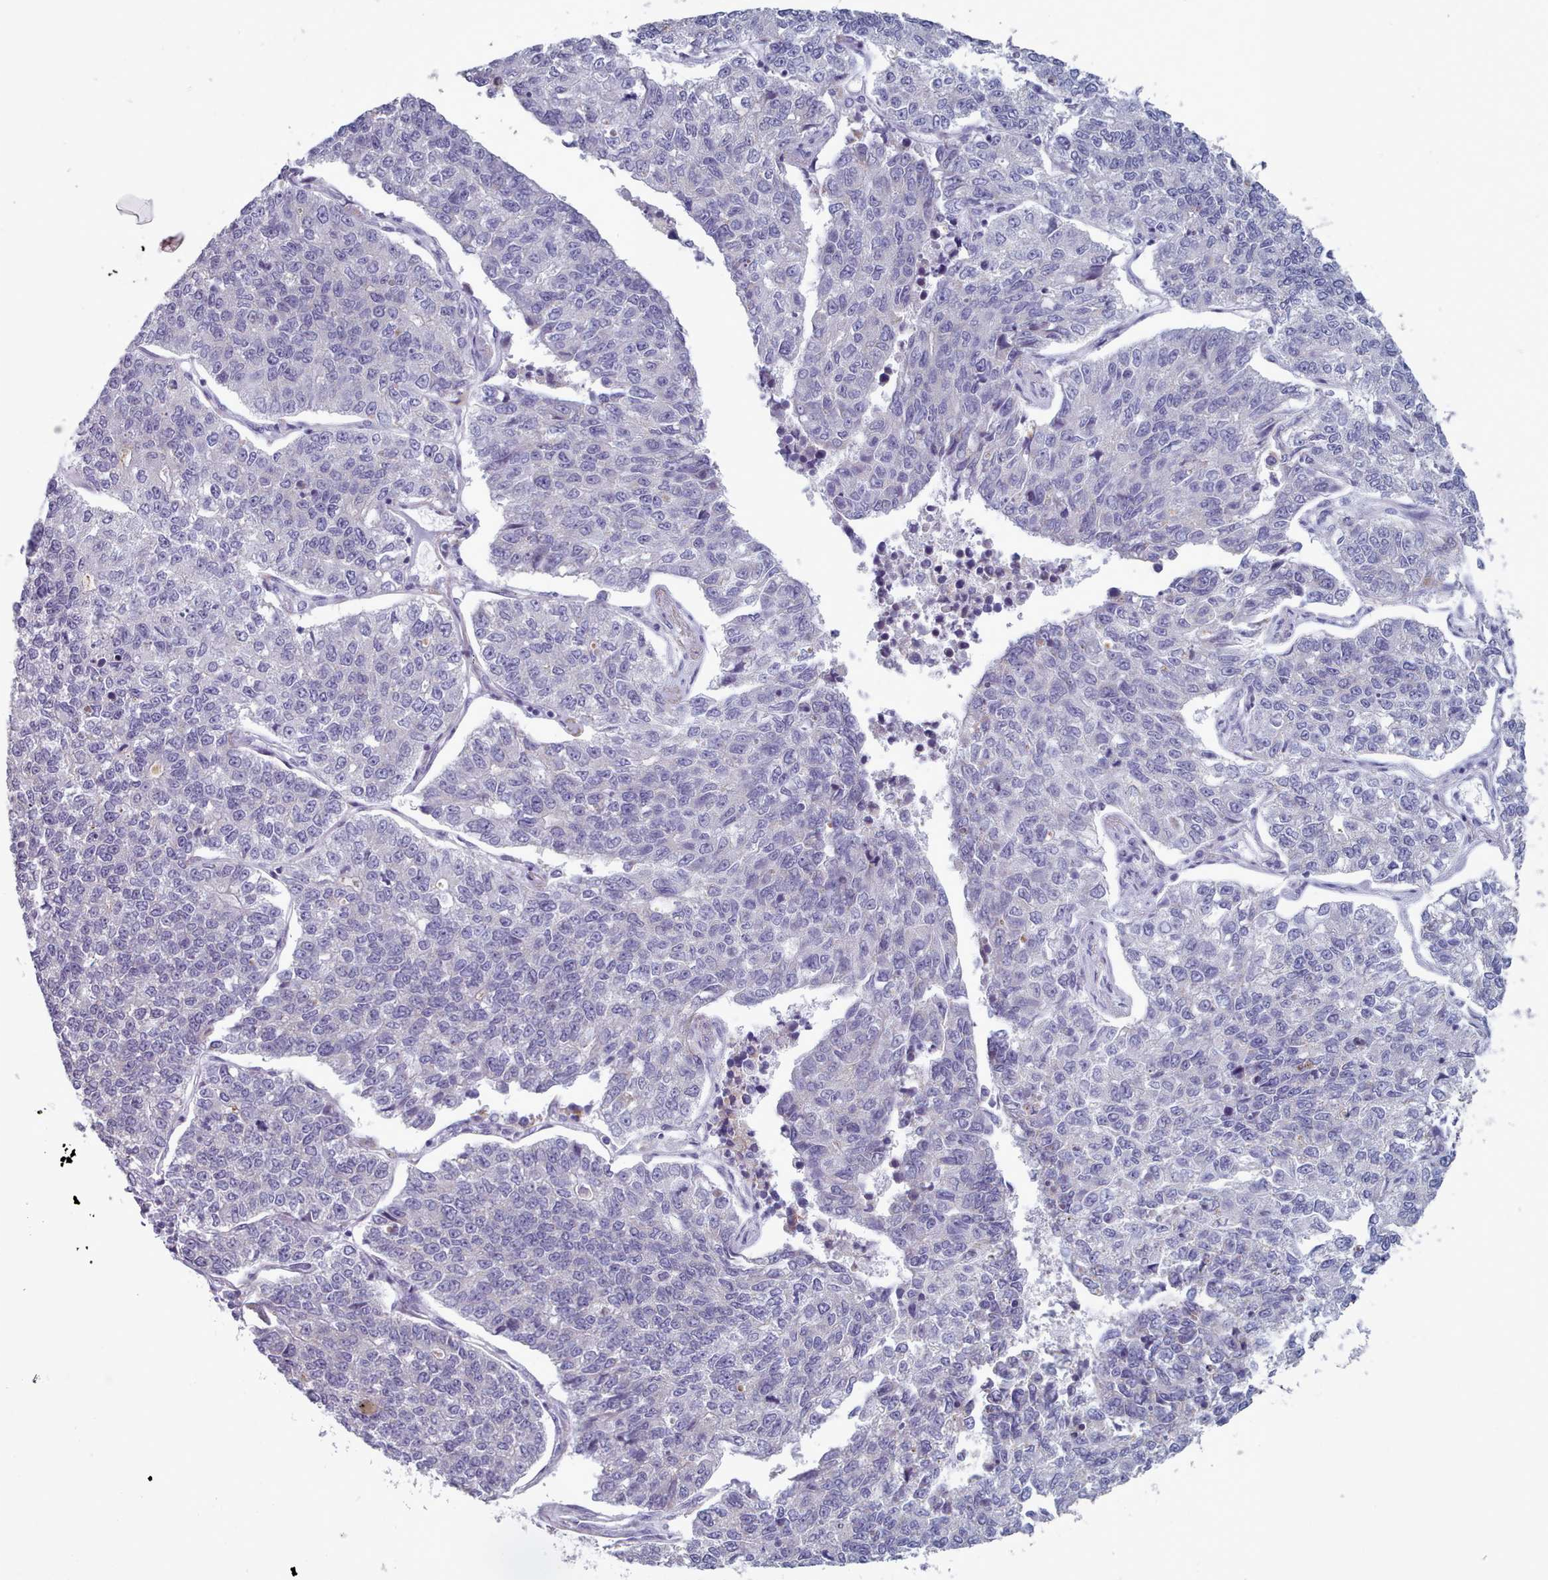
{"staining": {"intensity": "negative", "quantity": "none", "location": "none"}, "tissue": "lung cancer", "cell_type": "Tumor cells", "image_type": "cancer", "snomed": [{"axis": "morphology", "description": "Adenocarcinoma, NOS"}, {"axis": "topography", "description": "Lung"}], "caption": "Immunohistochemistry photomicrograph of human lung adenocarcinoma stained for a protein (brown), which reveals no staining in tumor cells. (DAB IHC visualized using brightfield microscopy, high magnification).", "gene": "HAO1", "patient": {"sex": "male", "age": 49}}